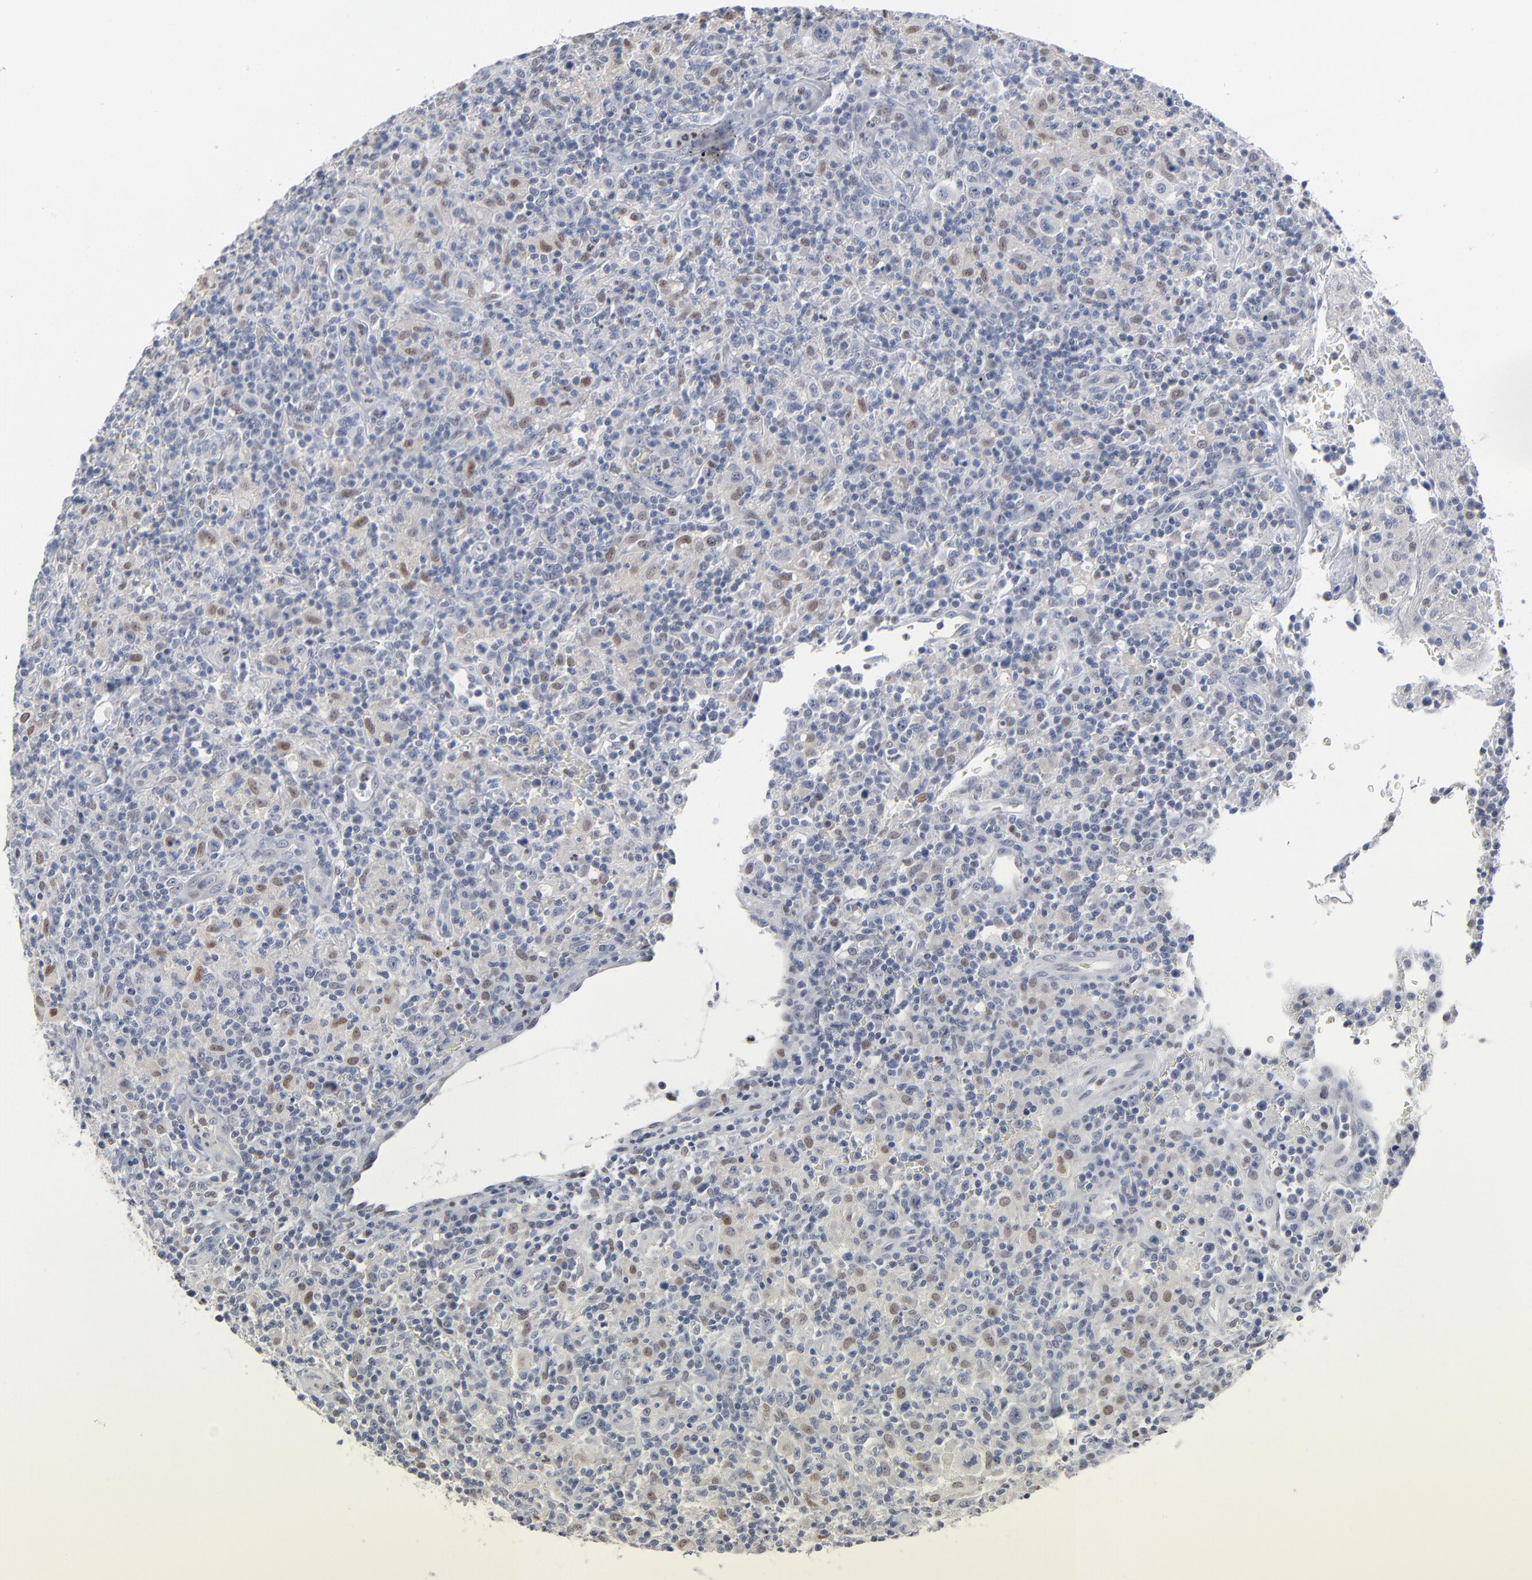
{"staining": {"intensity": "negative", "quantity": "none", "location": "none"}, "tissue": "lymphoma", "cell_type": "Tumor cells", "image_type": "cancer", "snomed": [{"axis": "morphology", "description": "Hodgkin's disease, NOS"}, {"axis": "topography", "description": "Lymph node"}], "caption": "Micrograph shows no significant protein positivity in tumor cells of lymphoma.", "gene": "FOXN2", "patient": {"sex": "male", "age": 65}}